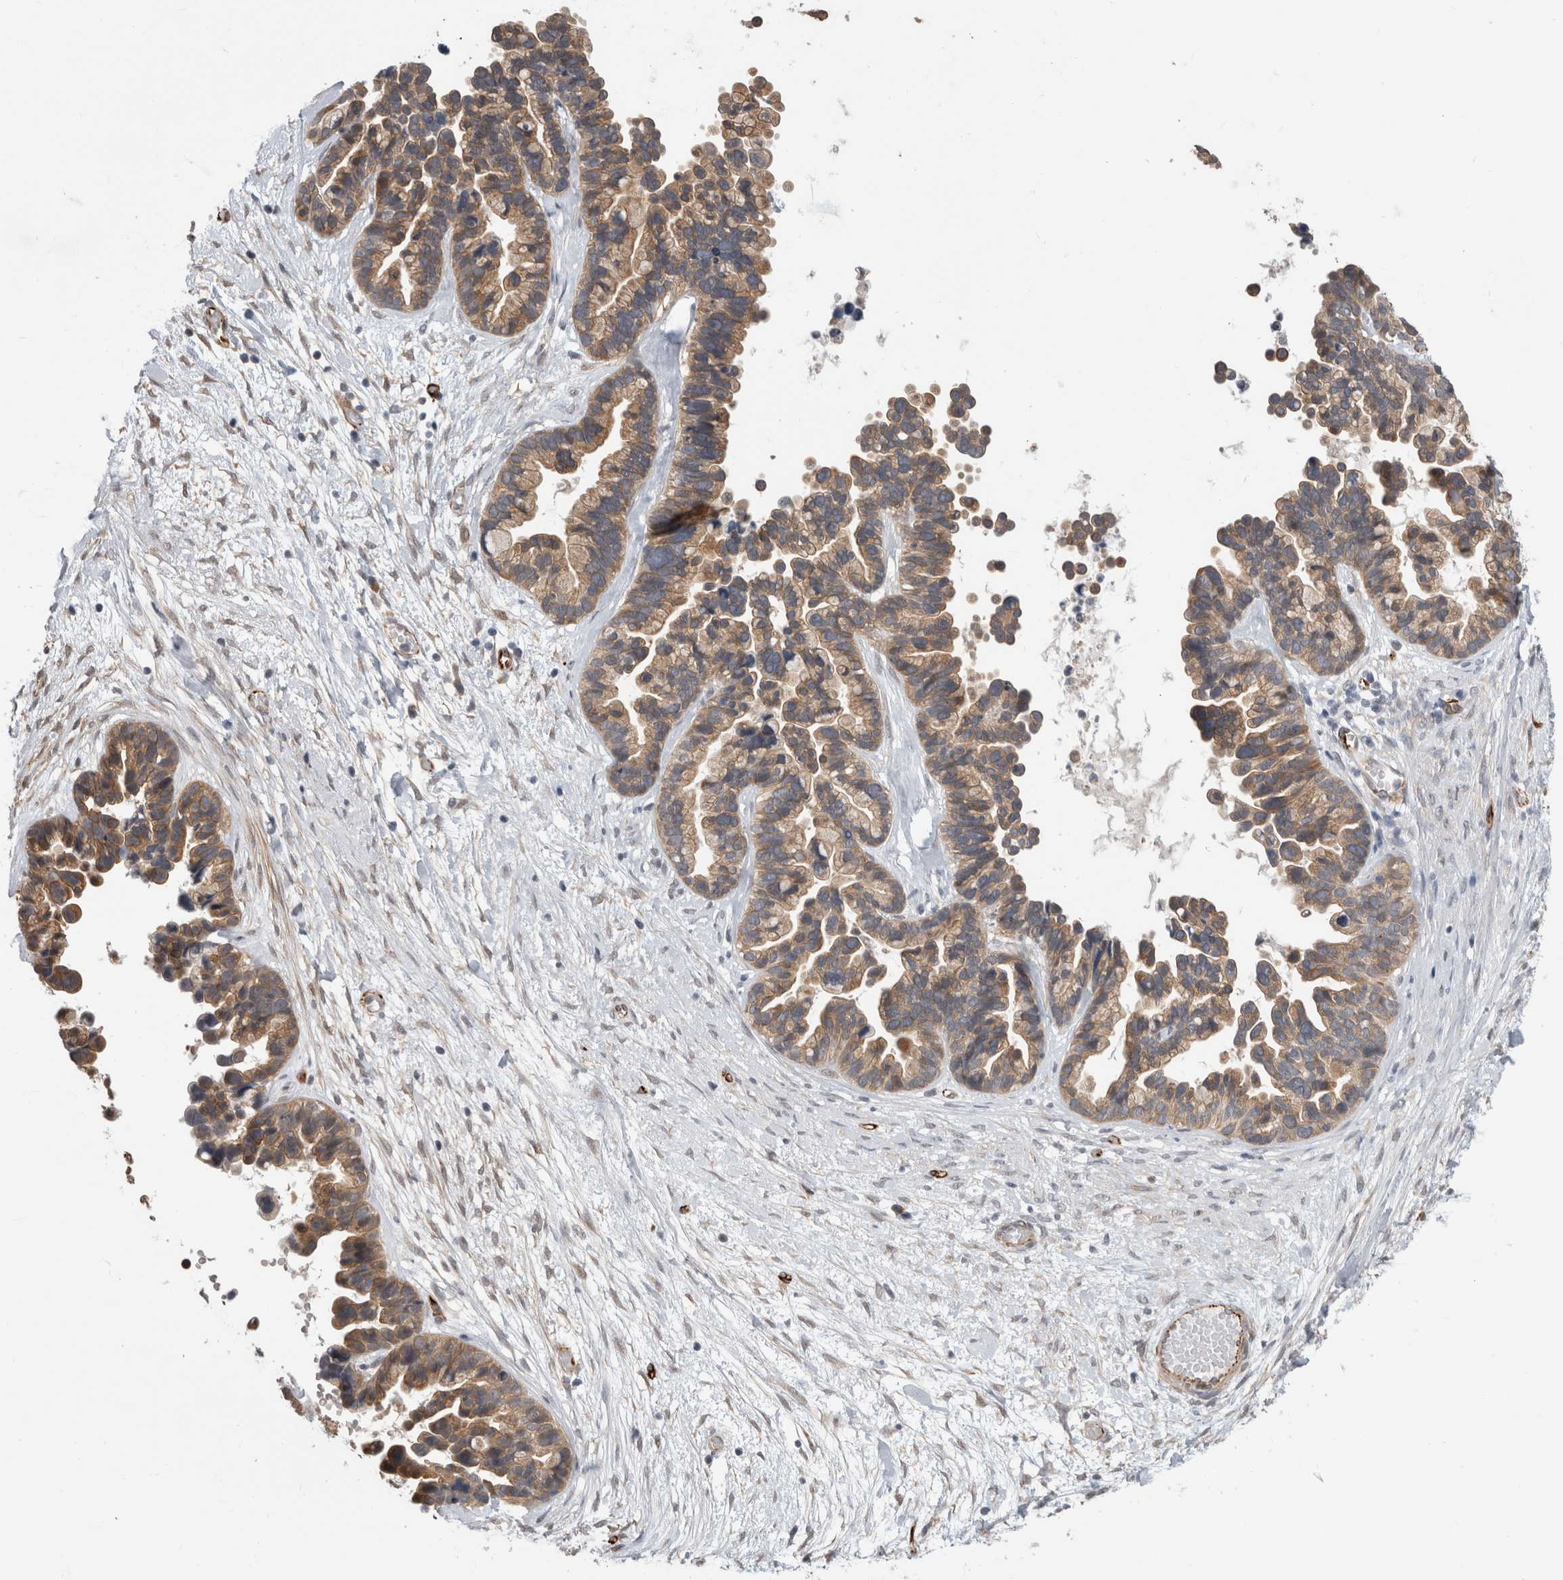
{"staining": {"intensity": "moderate", "quantity": ">75%", "location": "cytoplasmic/membranous"}, "tissue": "ovarian cancer", "cell_type": "Tumor cells", "image_type": "cancer", "snomed": [{"axis": "morphology", "description": "Cystadenocarcinoma, serous, NOS"}, {"axis": "topography", "description": "Ovary"}], "caption": "Human ovarian cancer (serous cystadenocarcinoma) stained with a protein marker displays moderate staining in tumor cells.", "gene": "FAM83H", "patient": {"sex": "female", "age": 56}}